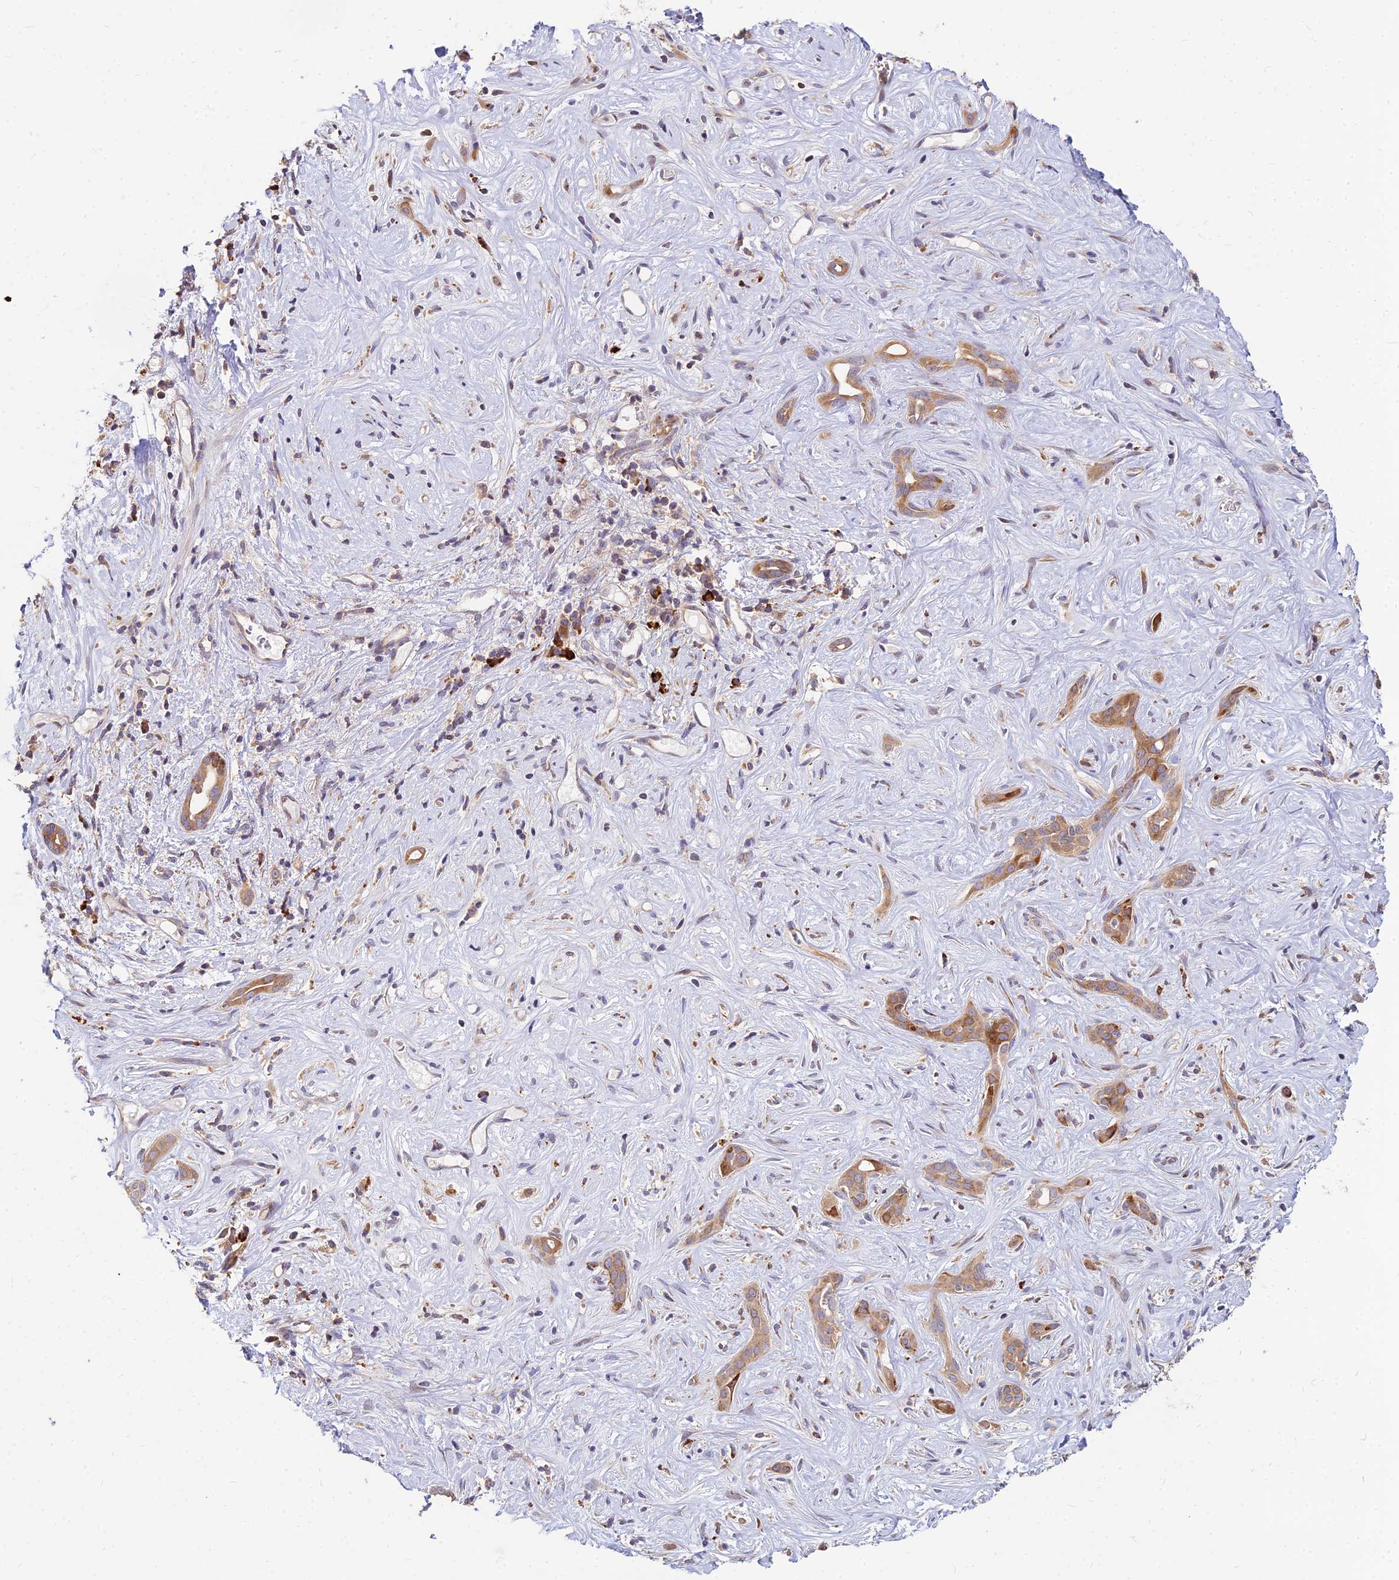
{"staining": {"intensity": "moderate", "quantity": ">75%", "location": "cytoplasmic/membranous"}, "tissue": "liver cancer", "cell_type": "Tumor cells", "image_type": "cancer", "snomed": [{"axis": "morphology", "description": "Cholangiocarcinoma"}, {"axis": "topography", "description": "Liver"}], "caption": "A brown stain labels moderate cytoplasmic/membranous staining of a protein in liver cholangiocarcinoma tumor cells.", "gene": "CCT6B", "patient": {"sex": "male", "age": 67}}